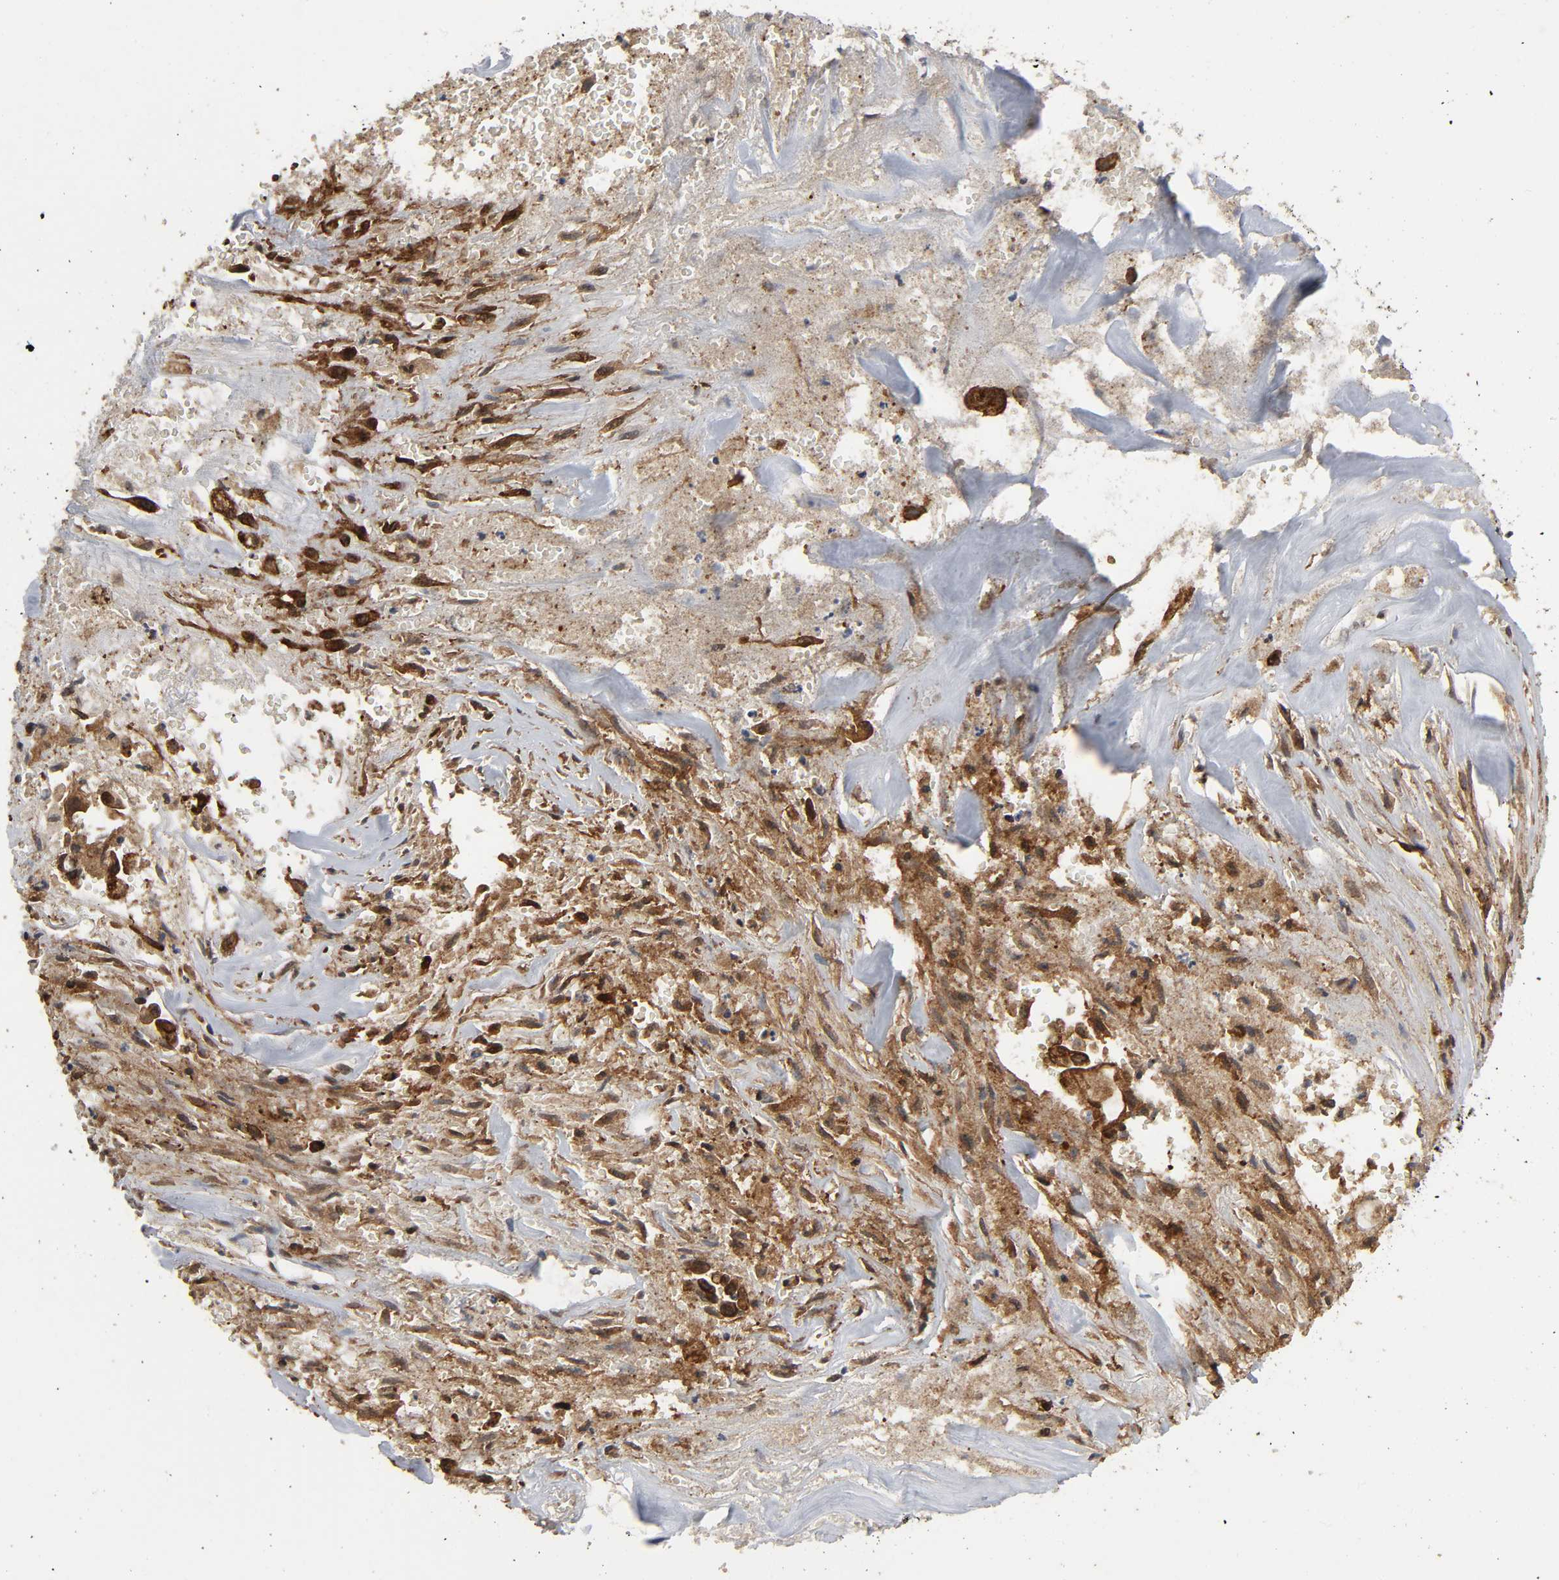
{"staining": {"intensity": "strong", "quantity": ">75%", "location": "cytoplasmic/membranous"}, "tissue": "liver cancer", "cell_type": "Tumor cells", "image_type": "cancer", "snomed": [{"axis": "morphology", "description": "Cholangiocarcinoma"}, {"axis": "topography", "description": "Liver"}], "caption": "Liver cholangiocarcinoma stained with IHC shows strong cytoplasmic/membranous expression in approximately >75% of tumor cells.", "gene": "AHNAK2", "patient": {"sex": "female", "age": 70}}